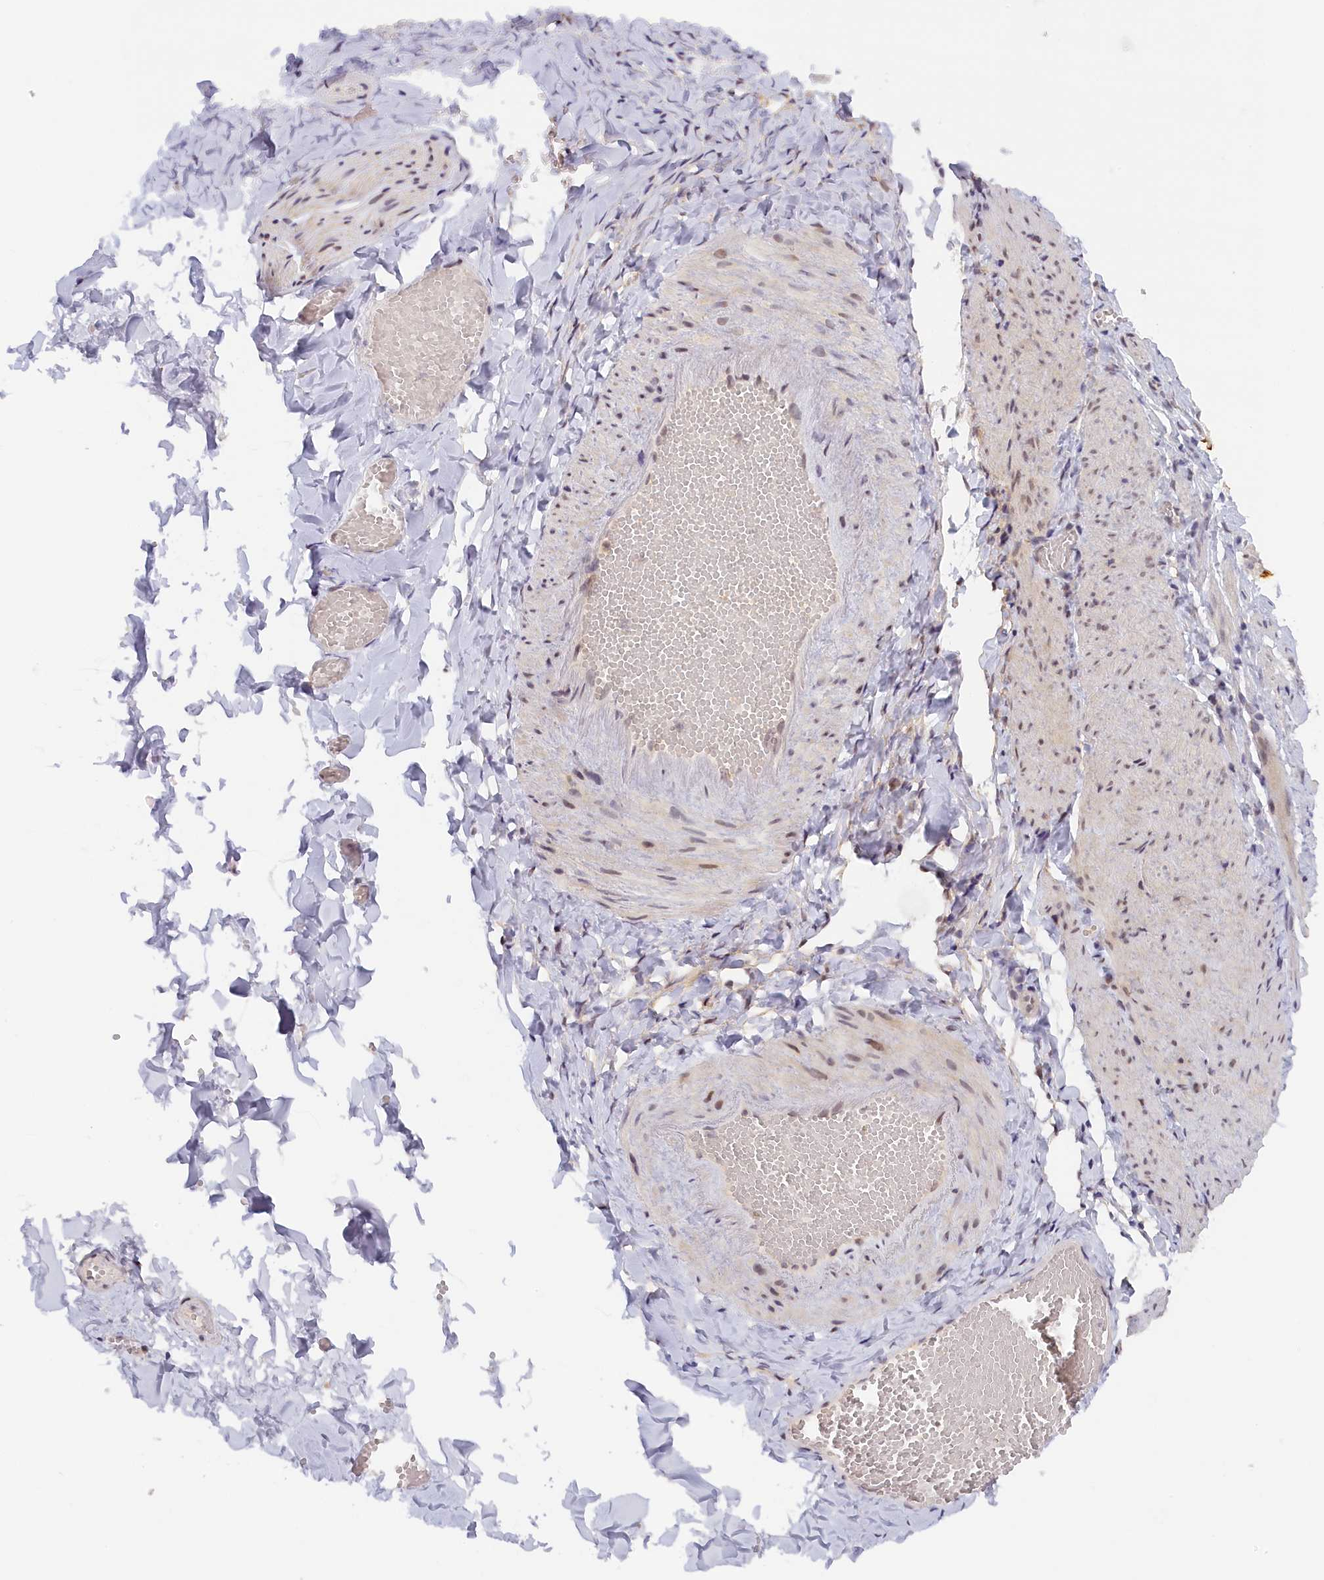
{"staining": {"intensity": "moderate", "quantity": ">75%", "location": "nuclear"}, "tissue": "adipose tissue", "cell_type": "Adipocytes", "image_type": "normal", "snomed": [{"axis": "morphology", "description": "Normal tissue, NOS"}, {"axis": "topography", "description": "Gallbladder"}, {"axis": "topography", "description": "Peripheral nerve tissue"}], "caption": "Moderate nuclear positivity is seen in approximately >75% of adipocytes in unremarkable adipose tissue. (brown staining indicates protein expression, while blue staining denotes nuclei).", "gene": "SEC31B", "patient": {"sex": "male", "age": 38}}